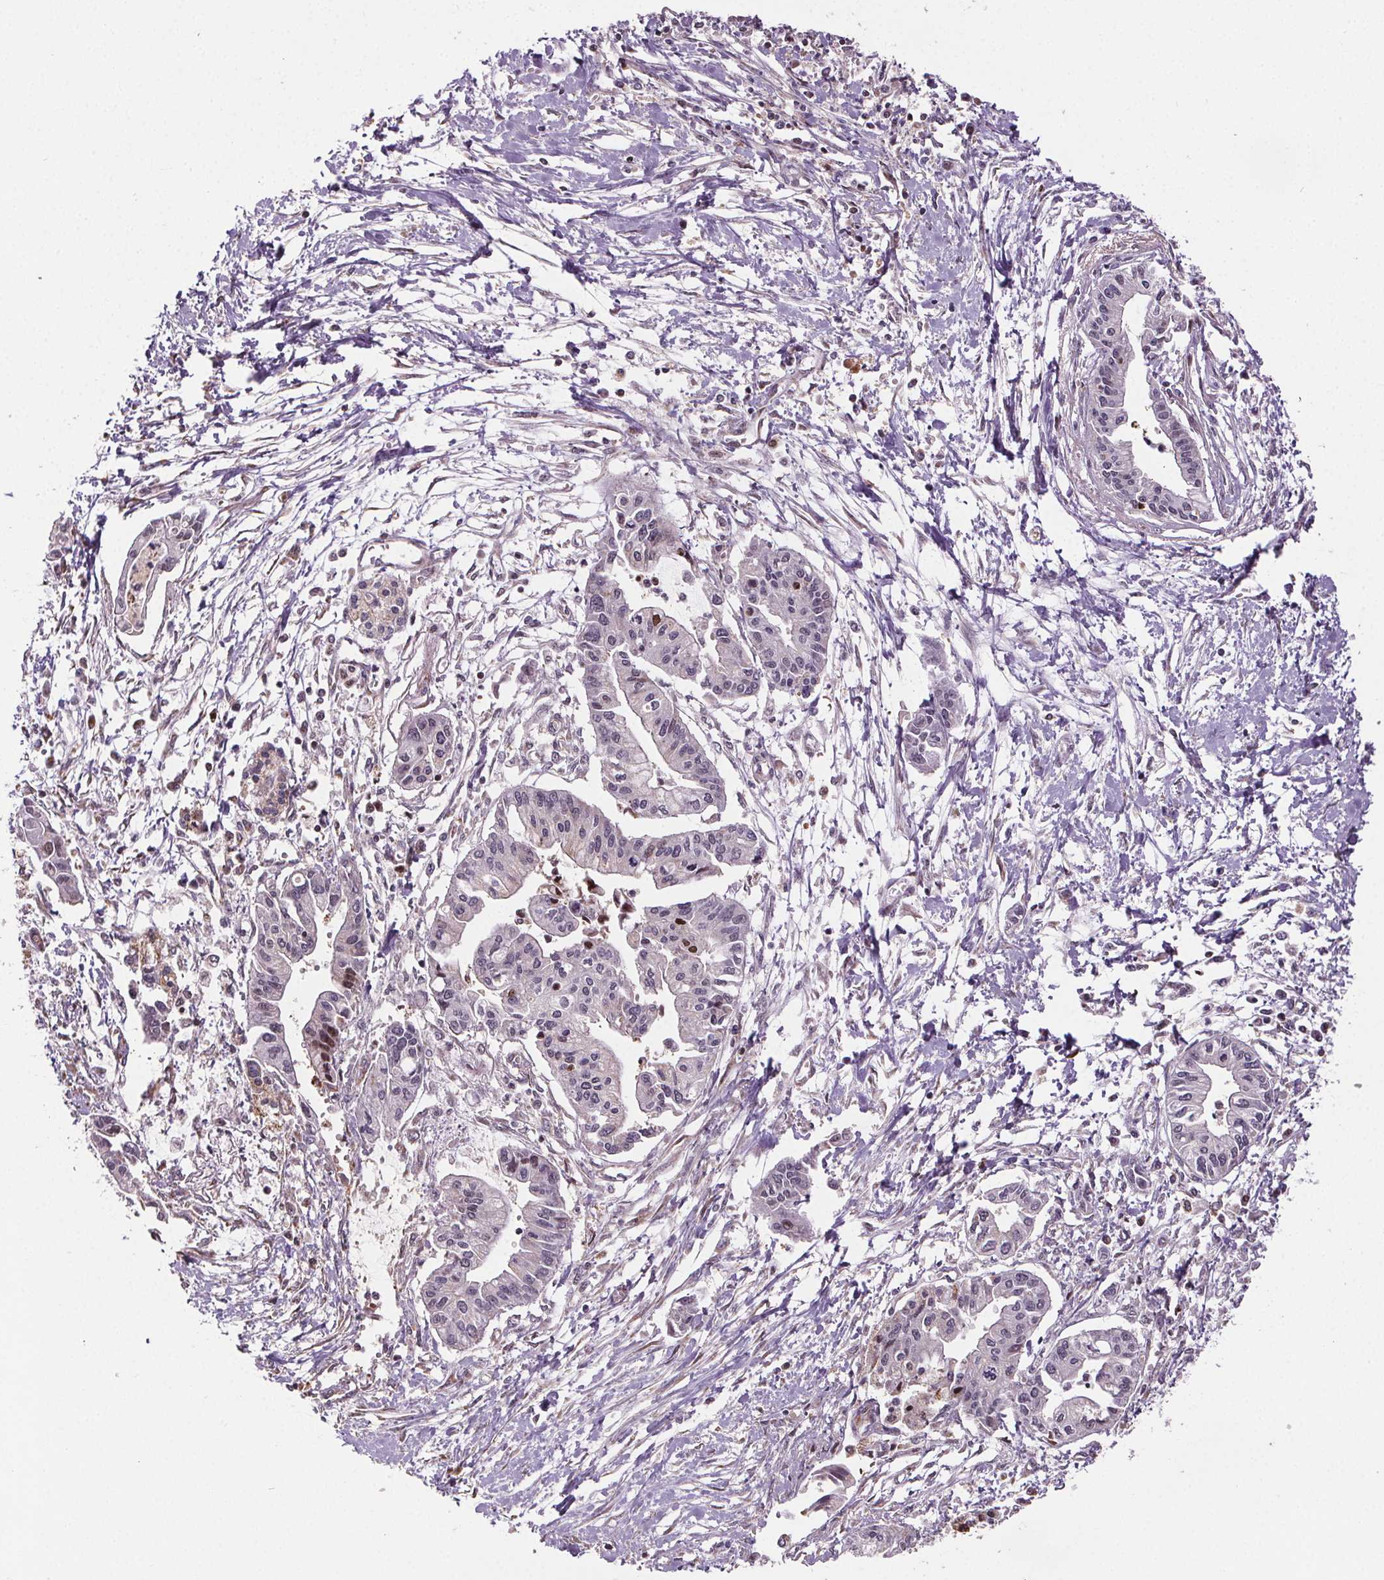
{"staining": {"intensity": "negative", "quantity": "none", "location": "none"}, "tissue": "pancreatic cancer", "cell_type": "Tumor cells", "image_type": "cancer", "snomed": [{"axis": "morphology", "description": "Adenocarcinoma, NOS"}, {"axis": "topography", "description": "Pancreas"}], "caption": "Tumor cells are negative for protein expression in human adenocarcinoma (pancreatic).", "gene": "SUCLA2", "patient": {"sex": "male", "age": 60}}